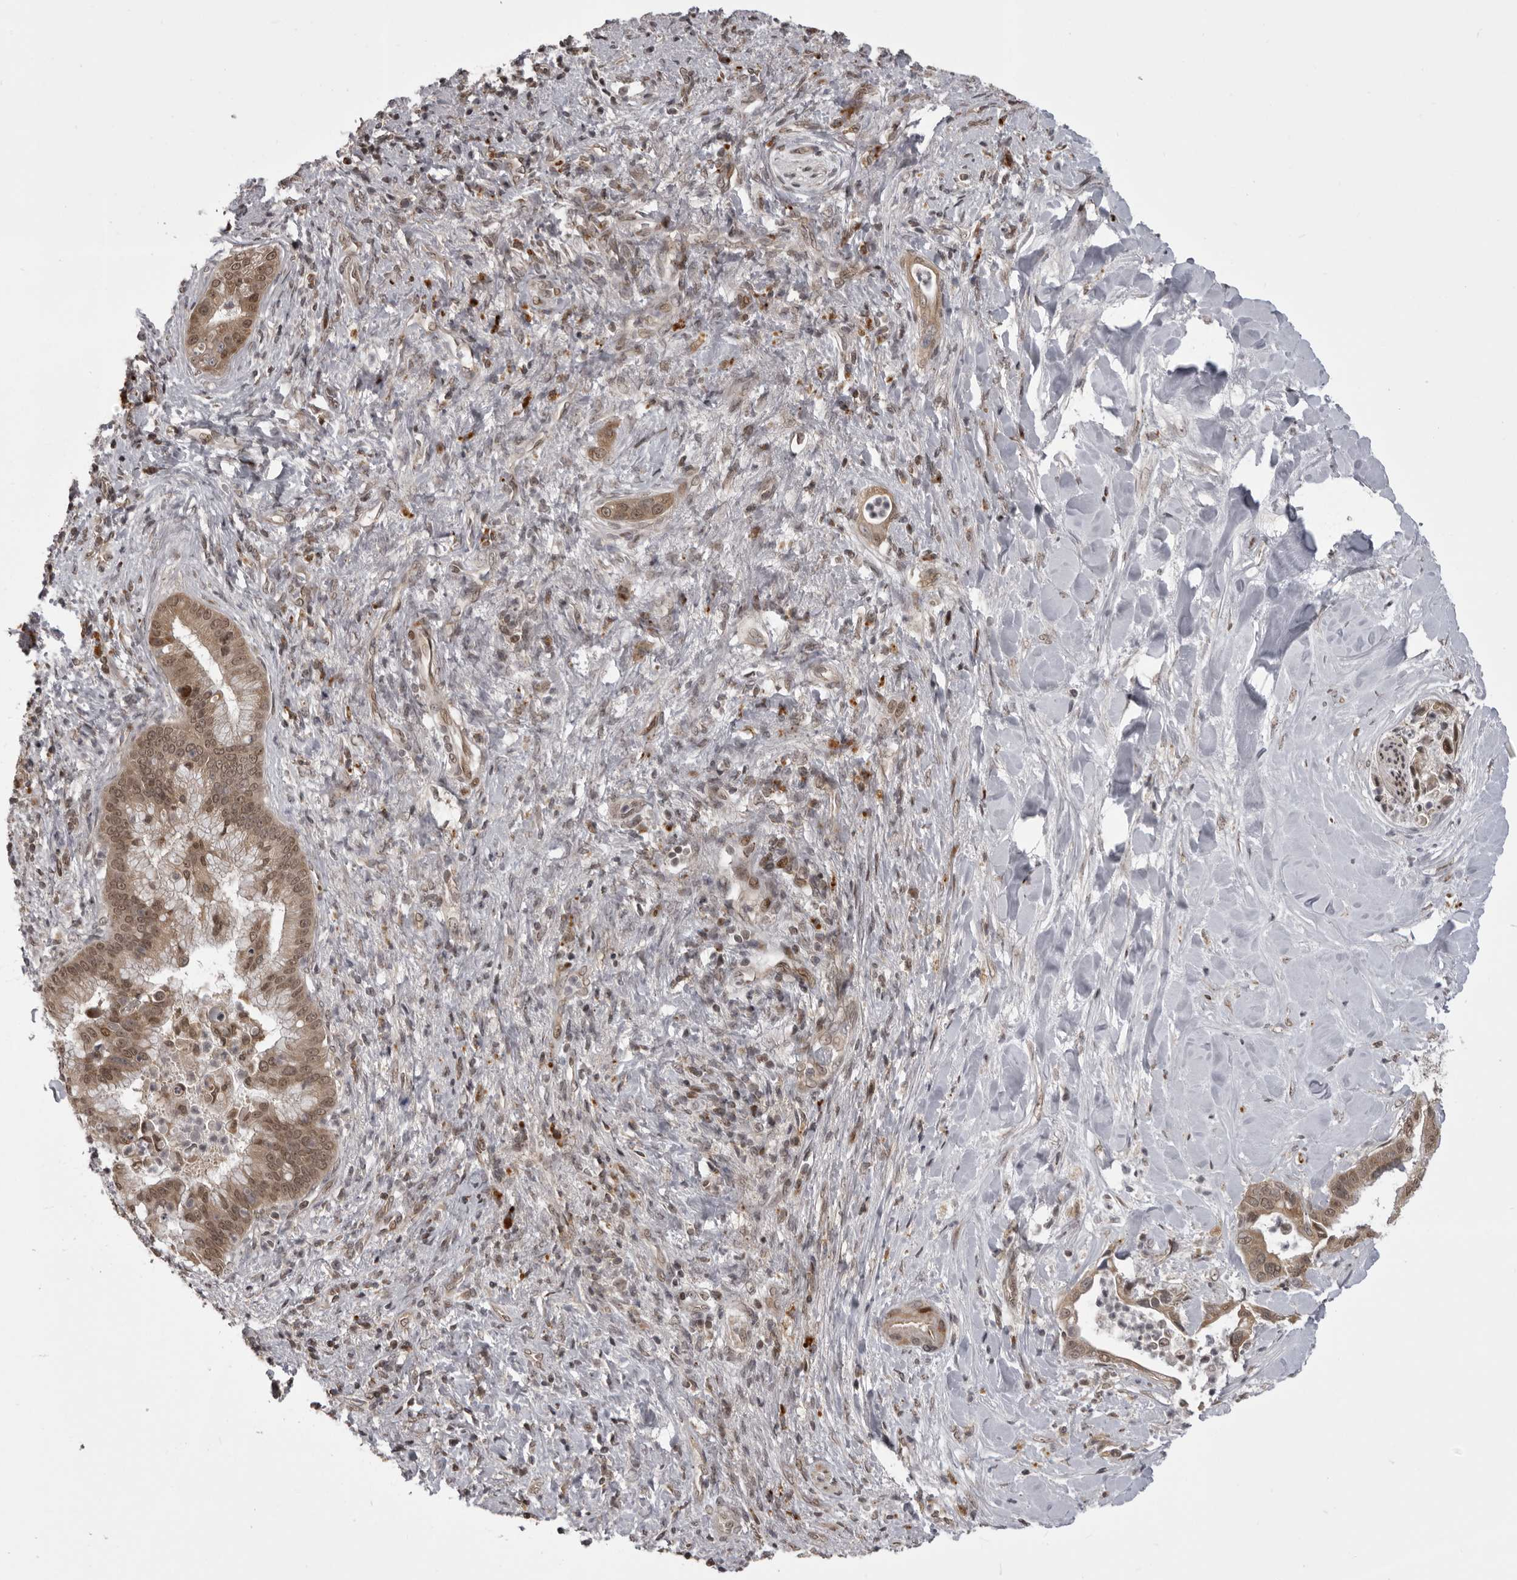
{"staining": {"intensity": "moderate", "quantity": ">75%", "location": "cytoplasmic/membranous,nuclear"}, "tissue": "liver cancer", "cell_type": "Tumor cells", "image_type": "cancer", "snomed": [{"axis": "morphology", "description": "Cholangiocarcinoma"}, {"axis": "topography", "description": "Liver"}], "caption": "A brown stain shows moderate cytoplasmic/membranous and nuclear positivity of a protein in human cholangiocarcinoma (liver) tumor cells. The staining is performed using DAB brown chromogen to label protein expression. The nuclei are counter-stained blue using hematoxylin.", "gene": "C1orf109", "patient": {"sex": "female", "age": 54}}